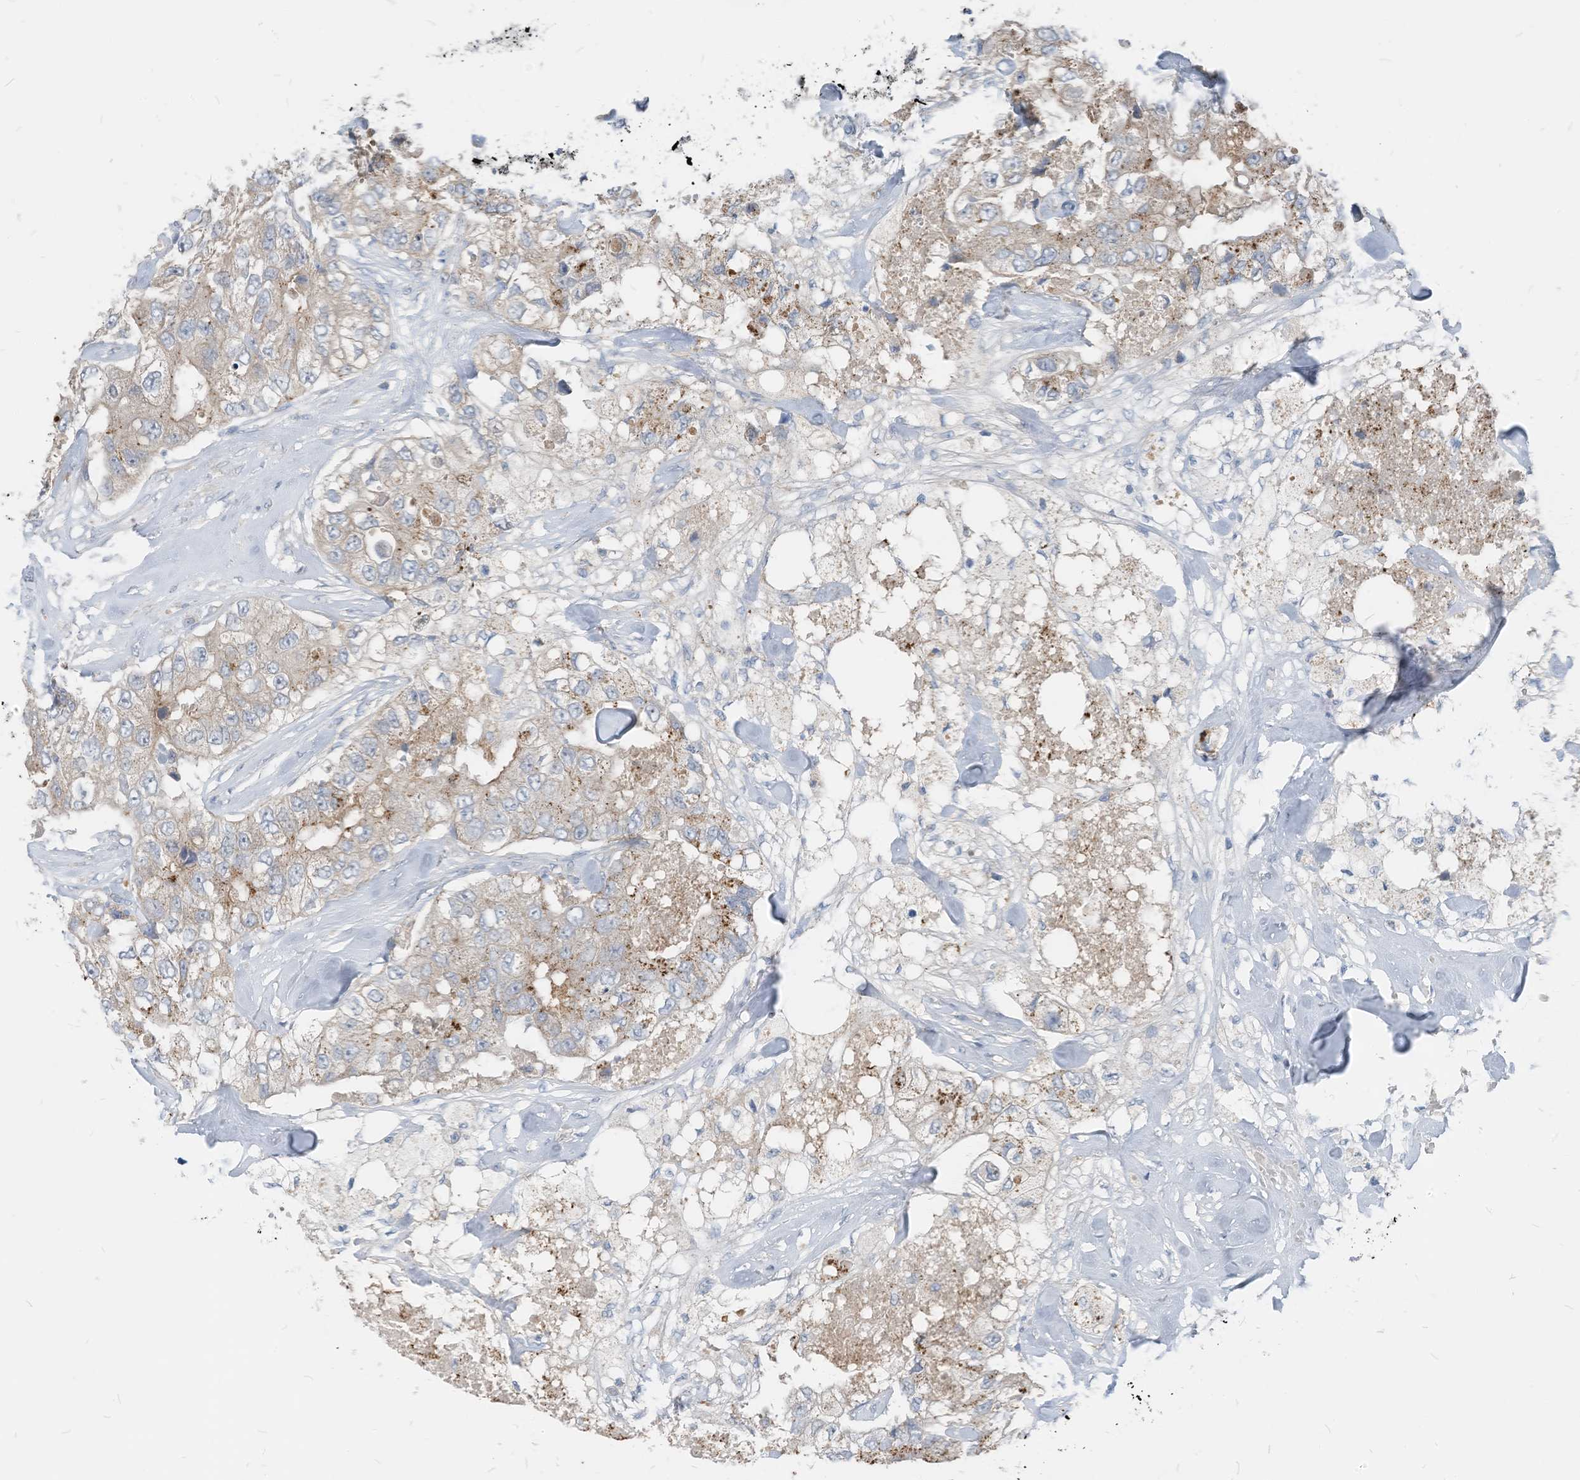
{"staining": {"intensity": "weak", "quantity": "25%-75%", "location": "cytoplasmic/membranous"}, "tissue": "breast cancer", "cell_type": "Tumor cells", "image_type": "cancer", "snomed": [{"axis": "morphology", "description": "Duct carcinoma"}, {"axis": "topography", "description": "Breast"}], "caption": "Brown immunohistochemical staining in human breast cancer shows weak cytoplasmic/membranous expression in approximately 25%-75% of tumor cells.", "gene": "CHMP2B", "patient": {"sex": "female", "age": 62}}